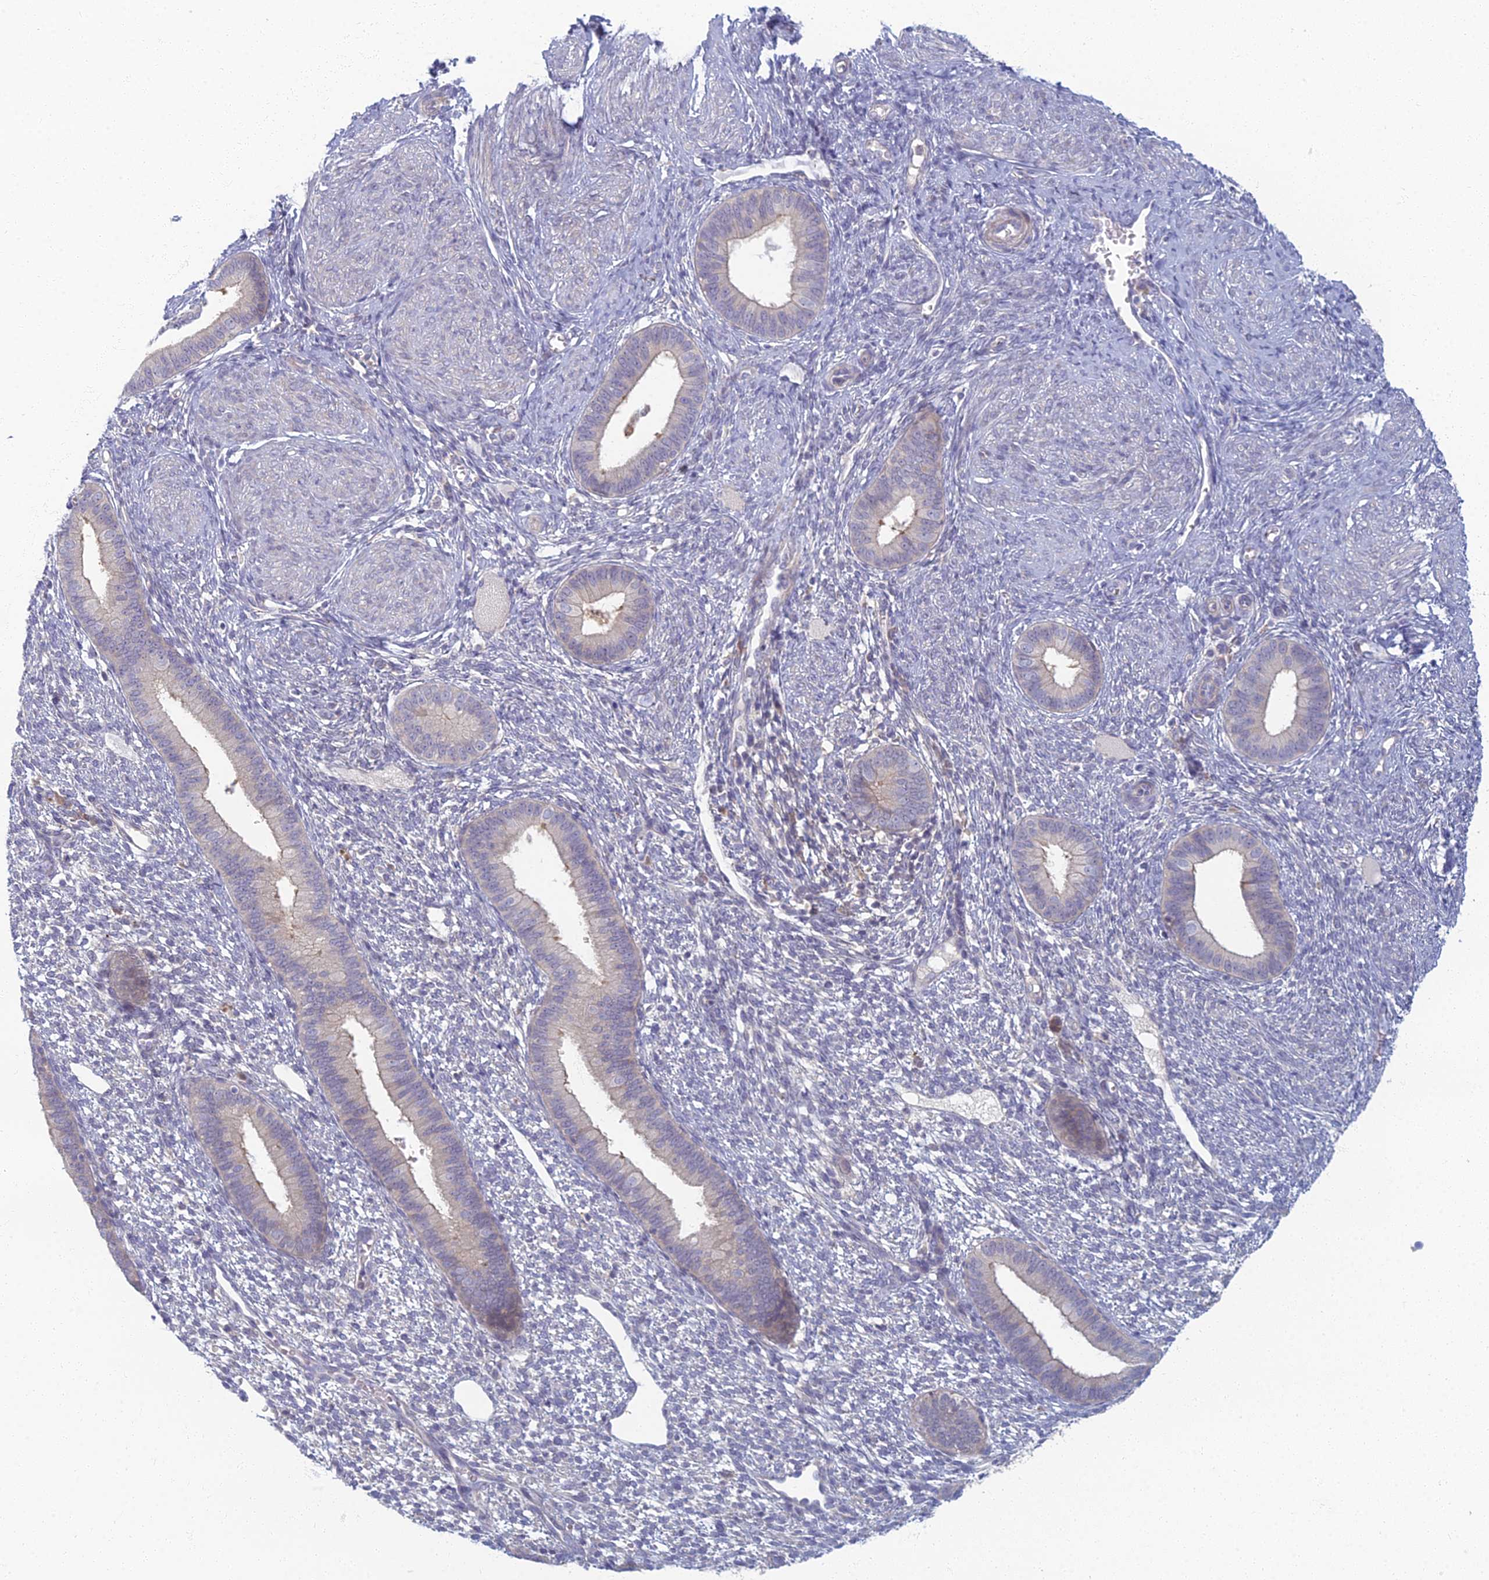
{"staining": {"intensity": "negative", "quantity": "none", "location": "none"}, "tissue": "endometrium", "cell_type": "Cells in endometrial stroma", "image_type": "normal", "snomed": [{"axis": "morphology", "description": "Normal tissue, NOS"}, {"axis": "topography", "description": "Endometrium"}], "caption": "Cells in endometrial stroma are negative for protein expression in benign human endometrium. (Brightfield microscopy of DAB IHC at high magnification).", "gene": "CHMP4B", "patient": {"sex": "female", "age": 46}}